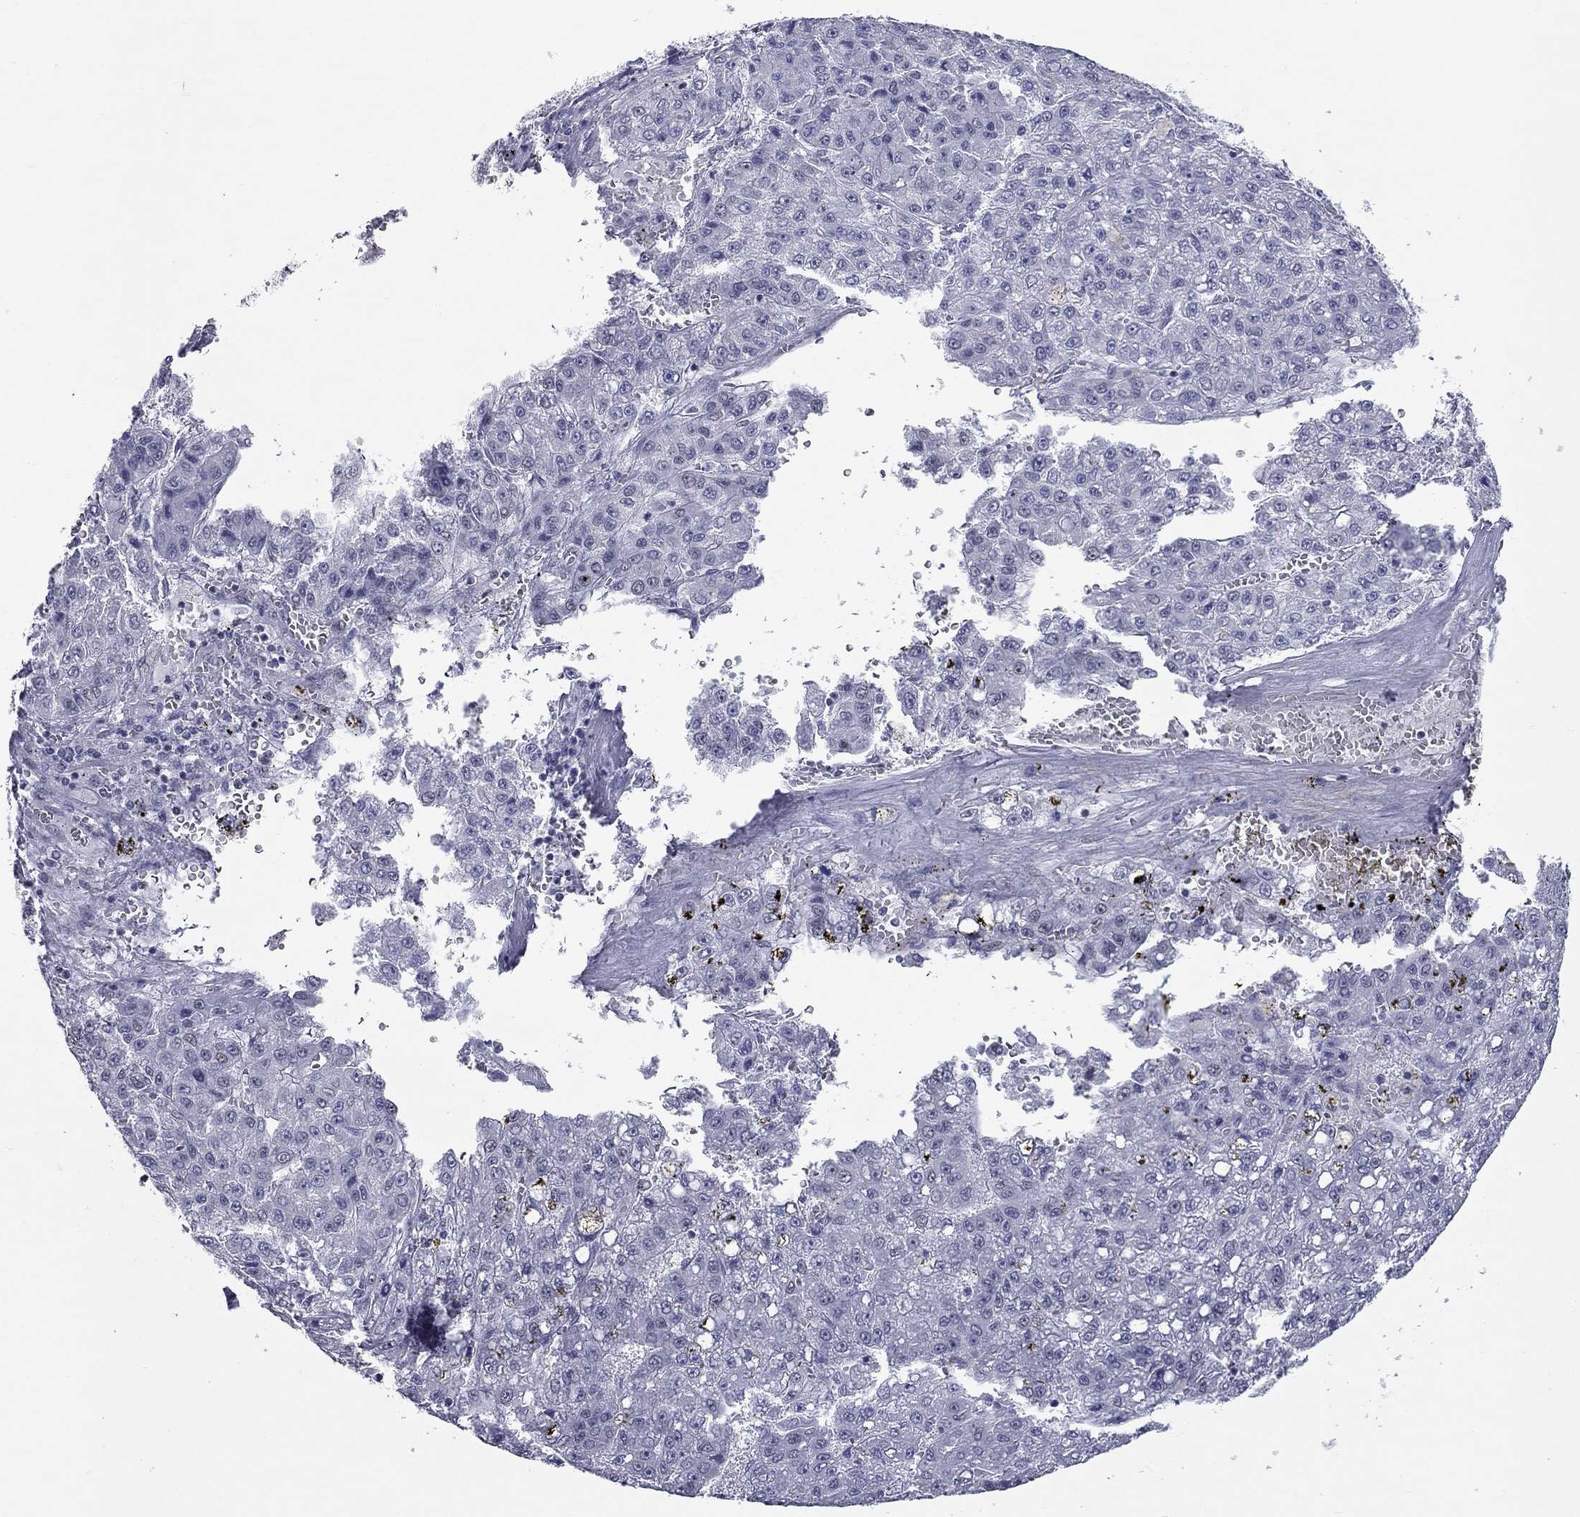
{"staining": {"intensity": "negative", "quantity": "none", "location": "none"}, "tissue": "liver cancer", "cell_type": "Tumor cells", "image_type": "cancer", "snomed": [{"axis": "morphology", "description": "Carcinoma, Hepatocellular, NOS"}, {"axis": "topography", "description": "Liver"}], "caption": "Liver cancer (hepatocellular carcinoma) was stained to show a protein in brown. There is no significant positivity in tumor cells.", "gene": "ASF1B", "patient": {"sex": "male", "age": 70}}